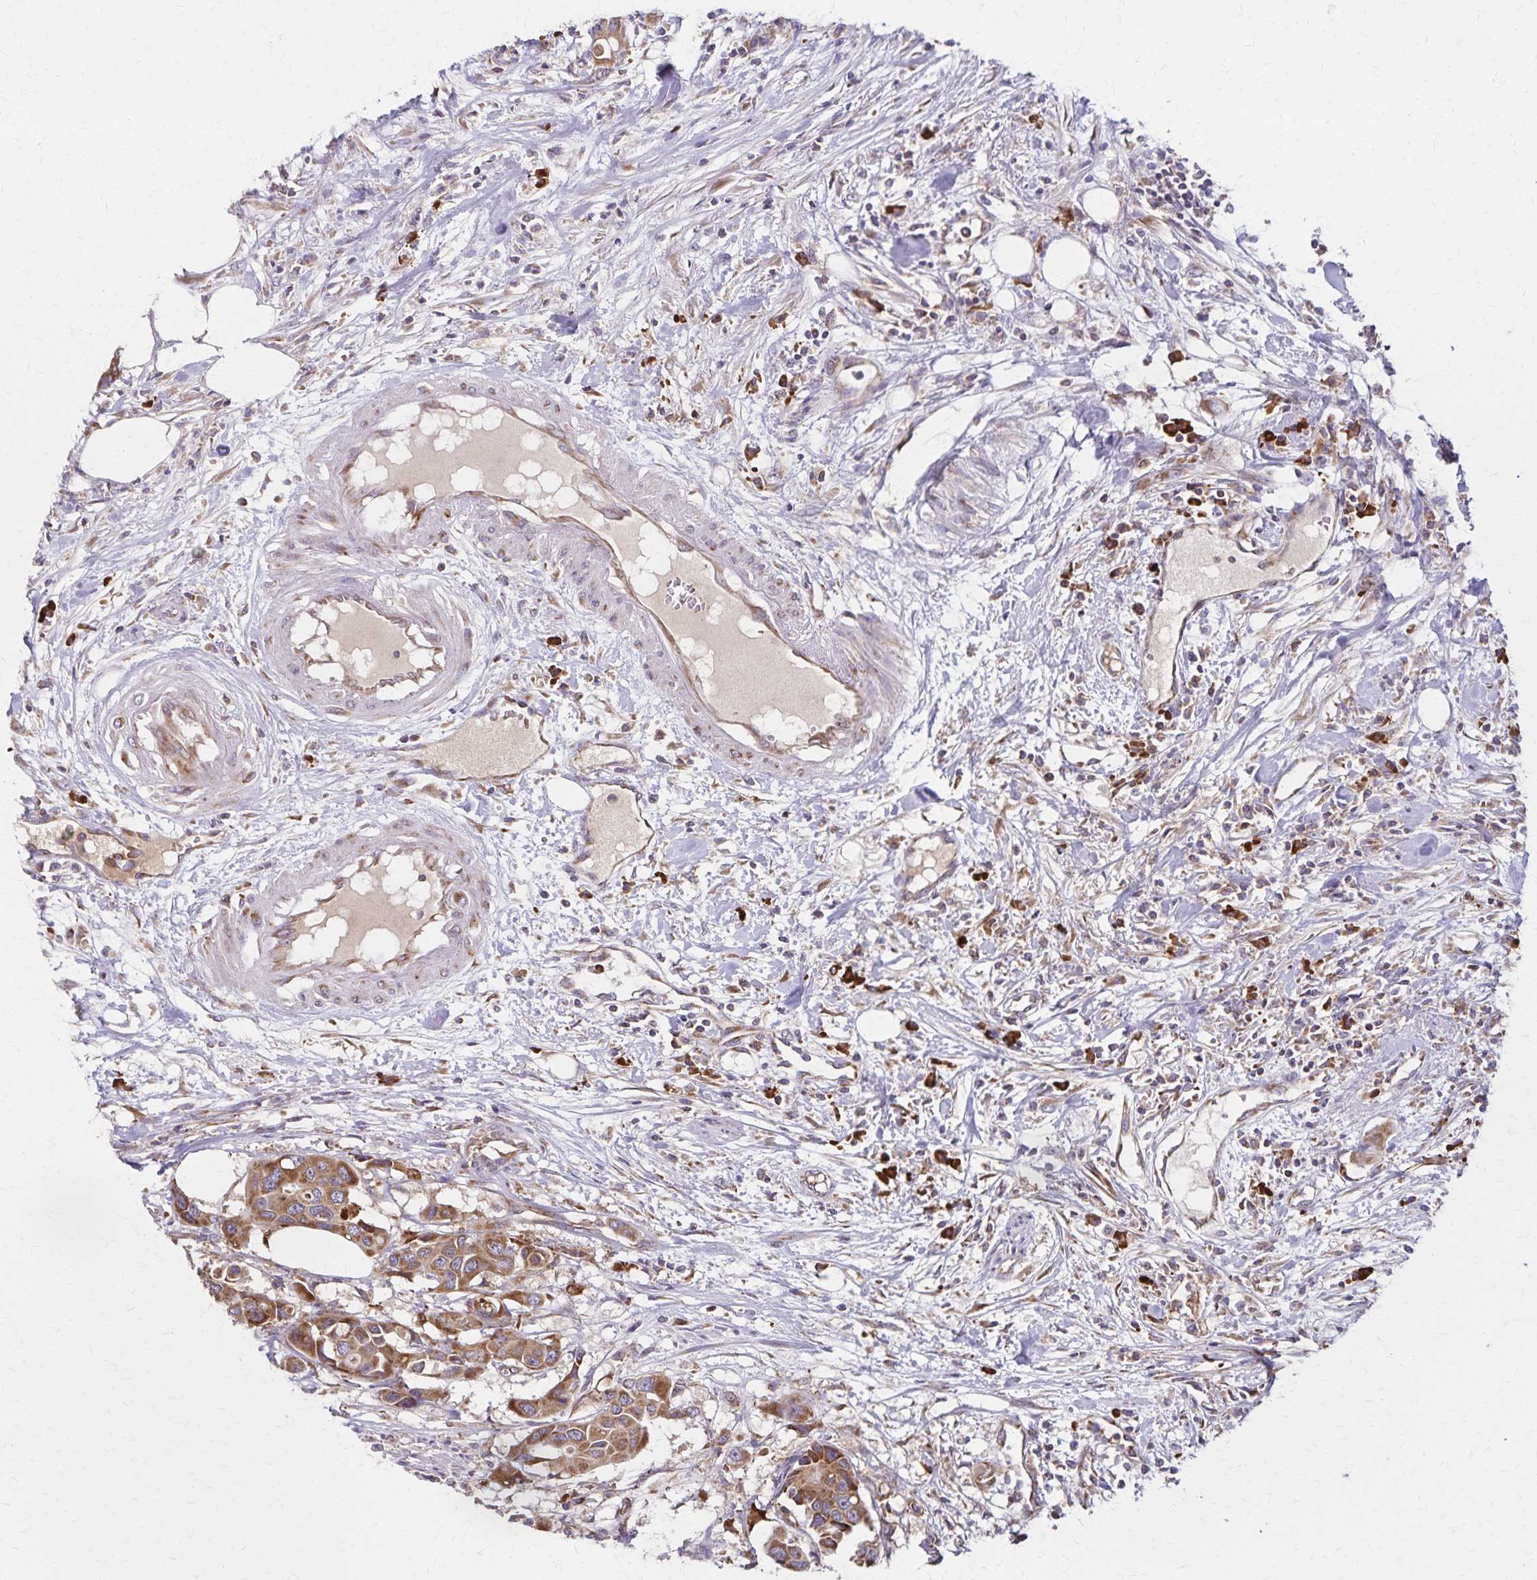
{"staining": {"intensity": "moderate", "quantity": ">75%", "location": "cytoplasmic/membranous"}, "tissue": "colorectal cancer", "cell_type": "Tumor cells", "image_type": "cancer", "snomed": [{"axis": "morphology", "description": "Adenocarcinoma, NOS"}, {"axis": "topography", "description": "Colon"}], "caption": "The immunohistochemical stain labels moderate cytoplasmic/membranous positivity in tumor cells of colorectal adenocarcinoma tissue.", "gene": "RNF10", "patient": {"sex": "male", "age": 77}}